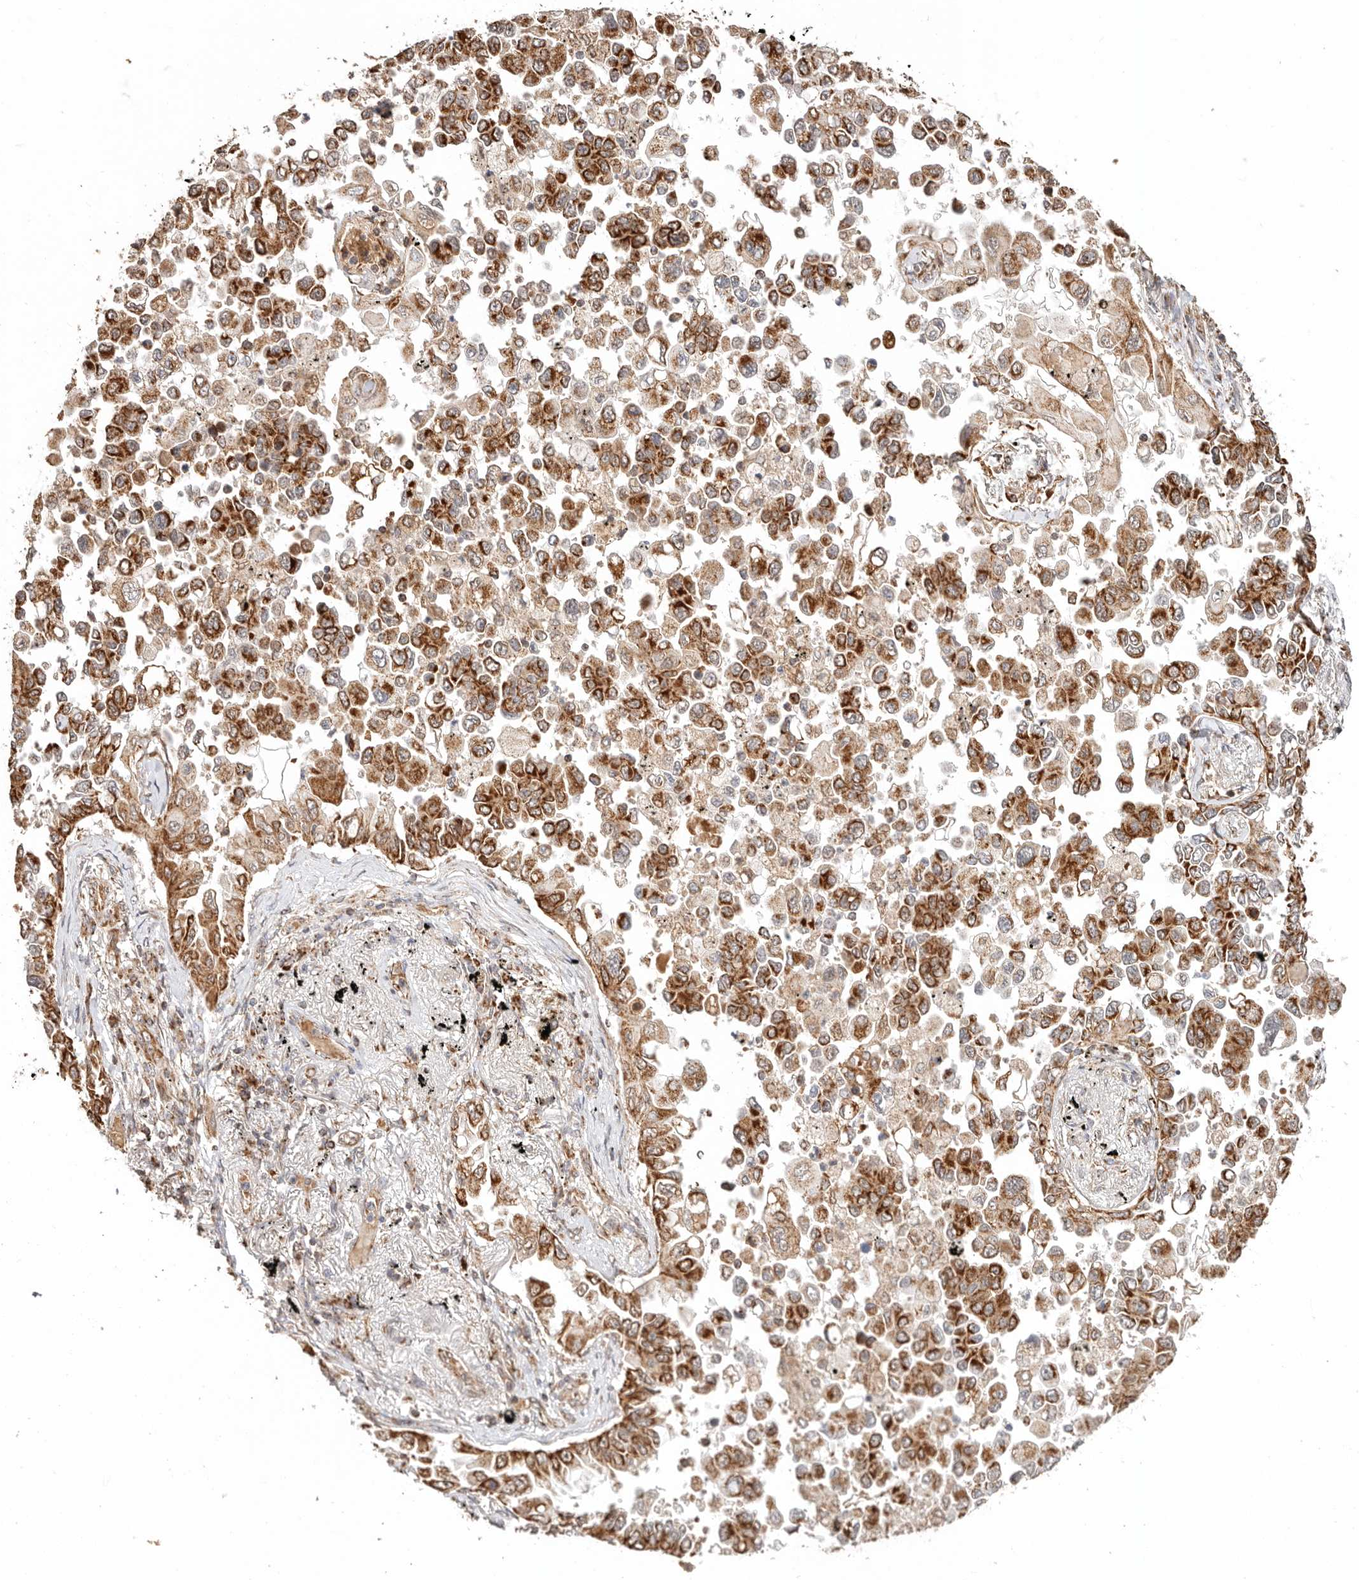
{"staining": {"intensity": "strong", "quantity": ">75%", "location": "cytoplasmic/membranous"}, "tissue": "lung cancer", "cell_type": "Tumor cells", "image_type": "cancer", "snomed": [{"axis": "morphology", "description": "Adenocarcinoma, NOS"}, {"axis": "topography", "description": "Lung"}], "caption": "Strong cytoplasmic/membranous protein staining is identified in approximately >75% of tumor cells in lung cancer (adenocarcinoma). (brown staining indicates protein expression, while blue staining denotes nuclei).", "gene": "NDUFB11", "patient": {"sex": "female", "age": 67}}